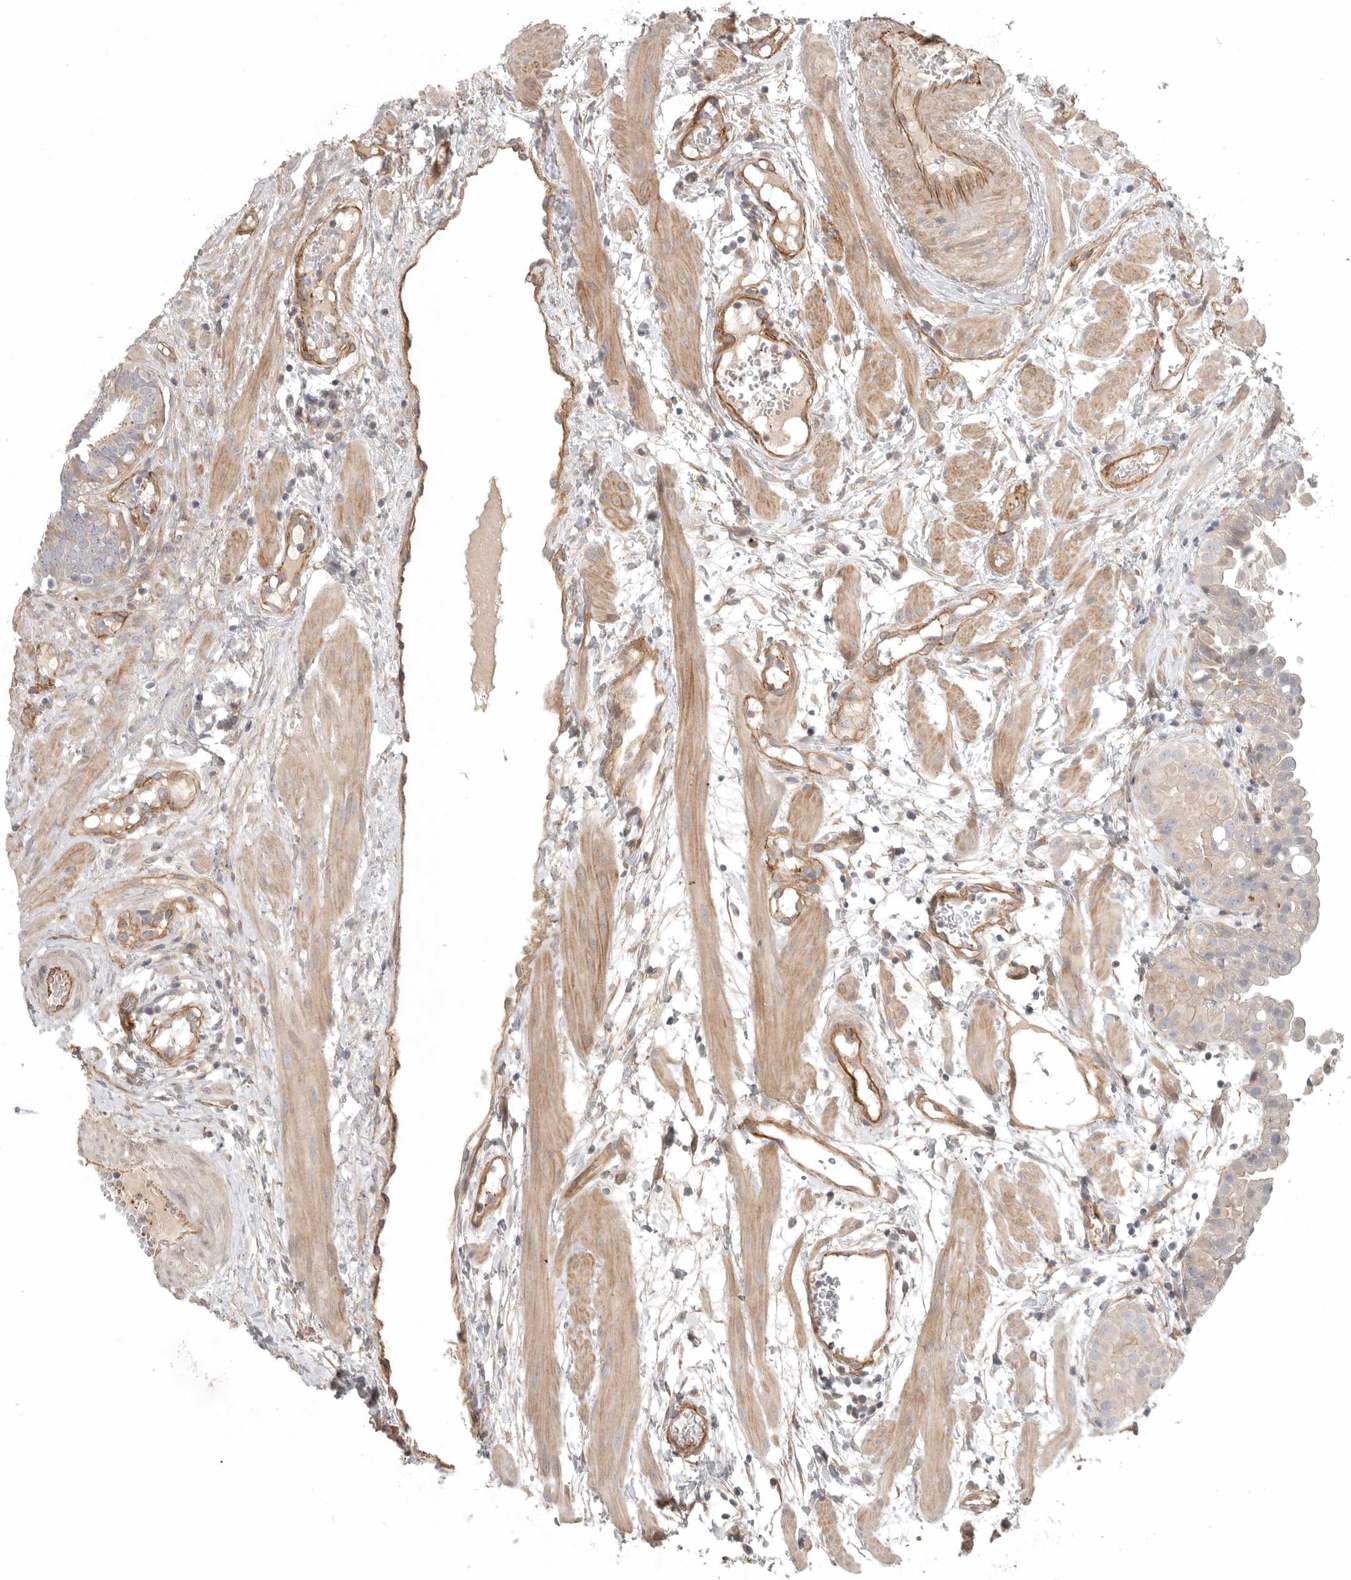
{"staining": {"intensity": "moderate", "quantity": "25%-75%", "location": "cytoplasmic/membranous"}, "tissue": "fallopian tube", "cell_type": "Glandular cells", "image_type": "normal", "snomed": [{"axis": "morphology", "description": "Normal tissue, NOS"}, {"axis": "topography", "description": "Fallopian tube"}, {"axis": "topography", "description": "Placenta"}], "caption": "Protein analysis of unremarkable fallopian tube exhibits moderate cytoplasmic/membranous expression in about 25%-75% of glandular cells. Nuclei are stained in blue.", "gene": "LONRF1", "patient": {"sex": "female", "age": 32}}